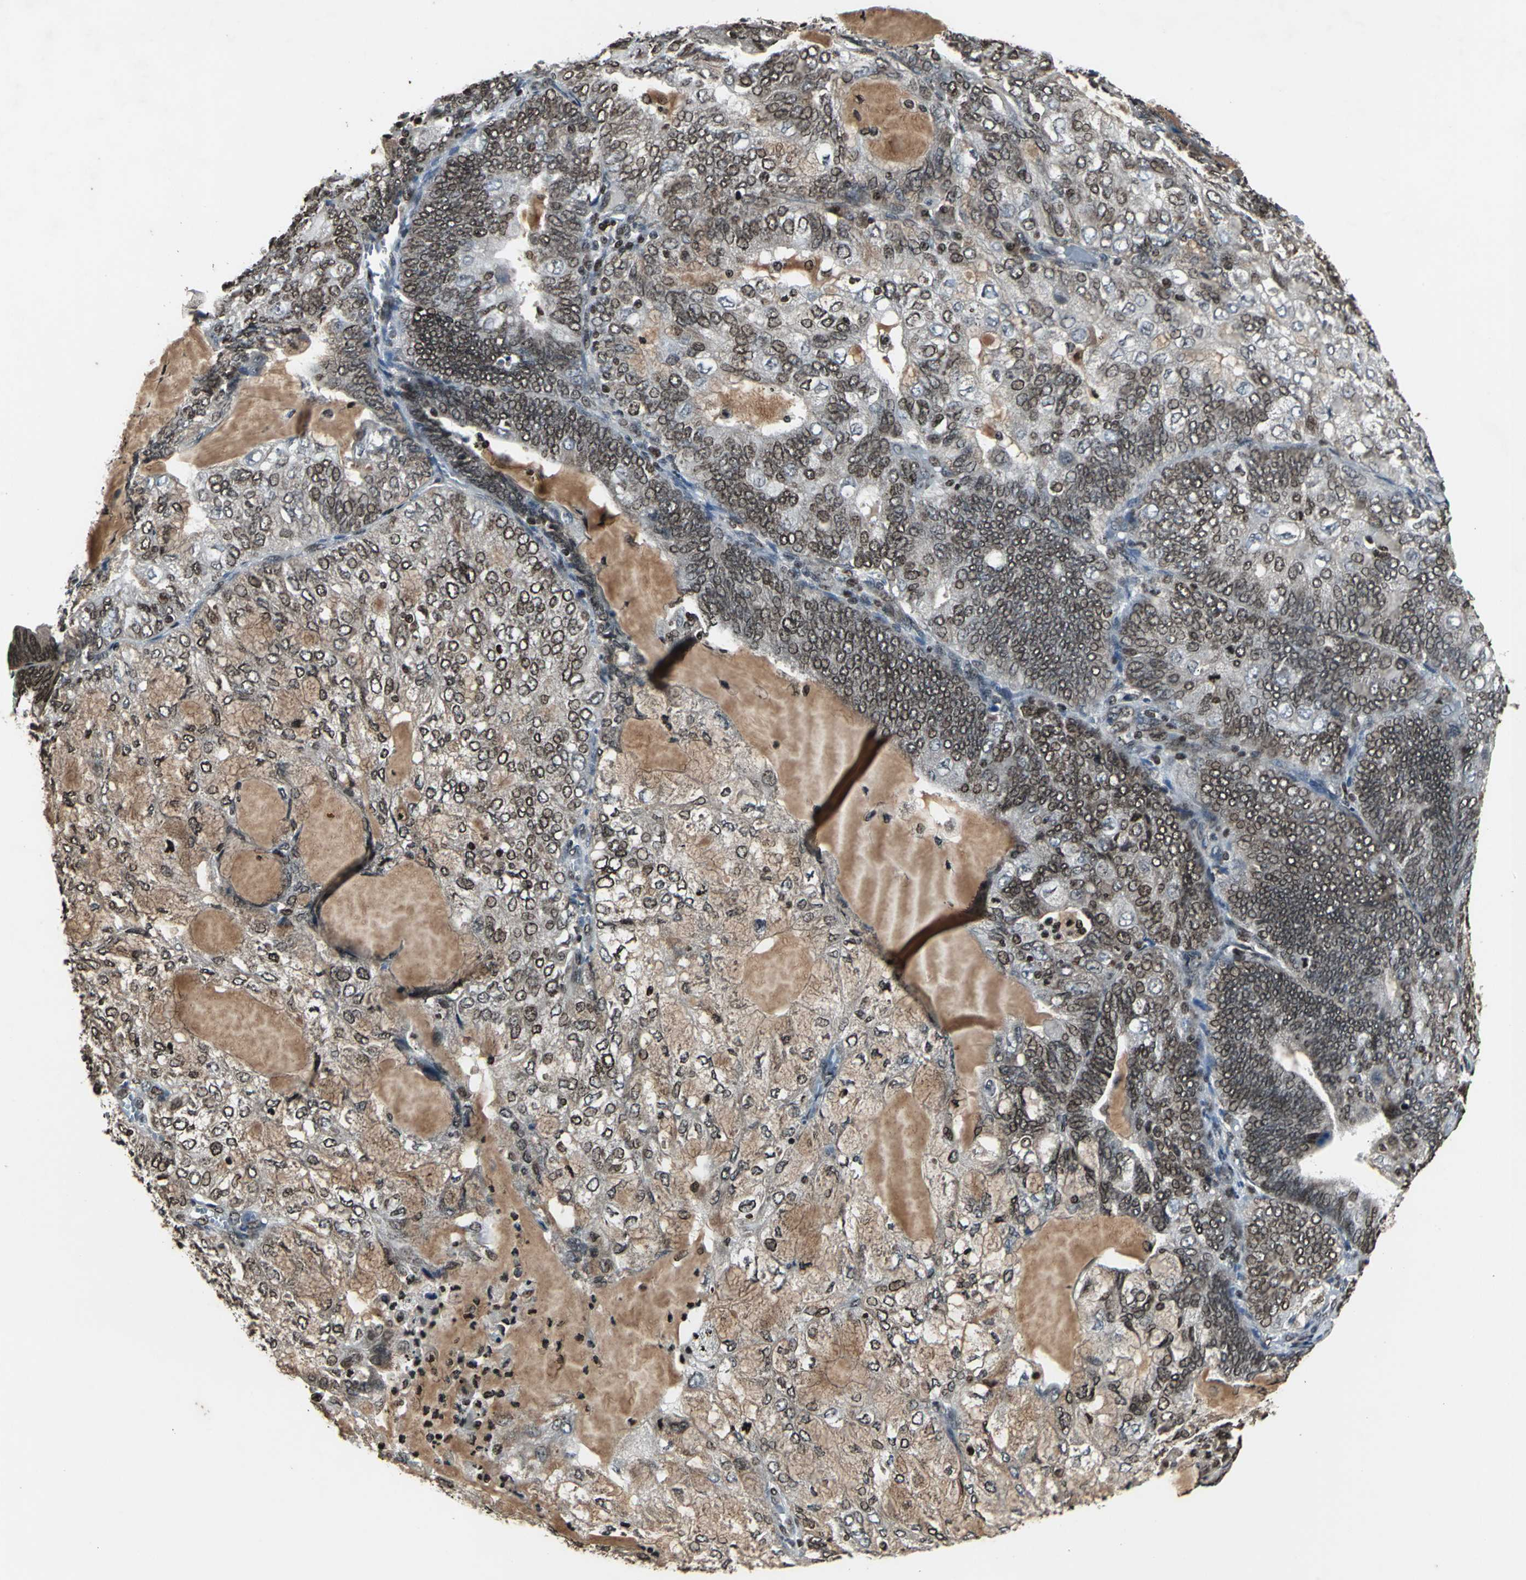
{"staining": {"intensity": "moderate", "quantity": ">75%", "location": "cytoplasmic/membranous,nuclear"}, "tissue": "endometrial cancer", "cell_type": "Tumor cells", "image_type": "cancer", "snomed": [{"axis": "morphology", "description": "Adenocarcinoma, NOS"}, {"axis": "topography", "description": "Endometrium"}], "caption": "About >75% of tumor cells in endometrial cancer show moderate cytoplasmic/membranous and nuclear protein positivity as visualized by brown immunohistochemical staining.", "gene": "AHR", "patient": {"sex": "female", "age": 81}}